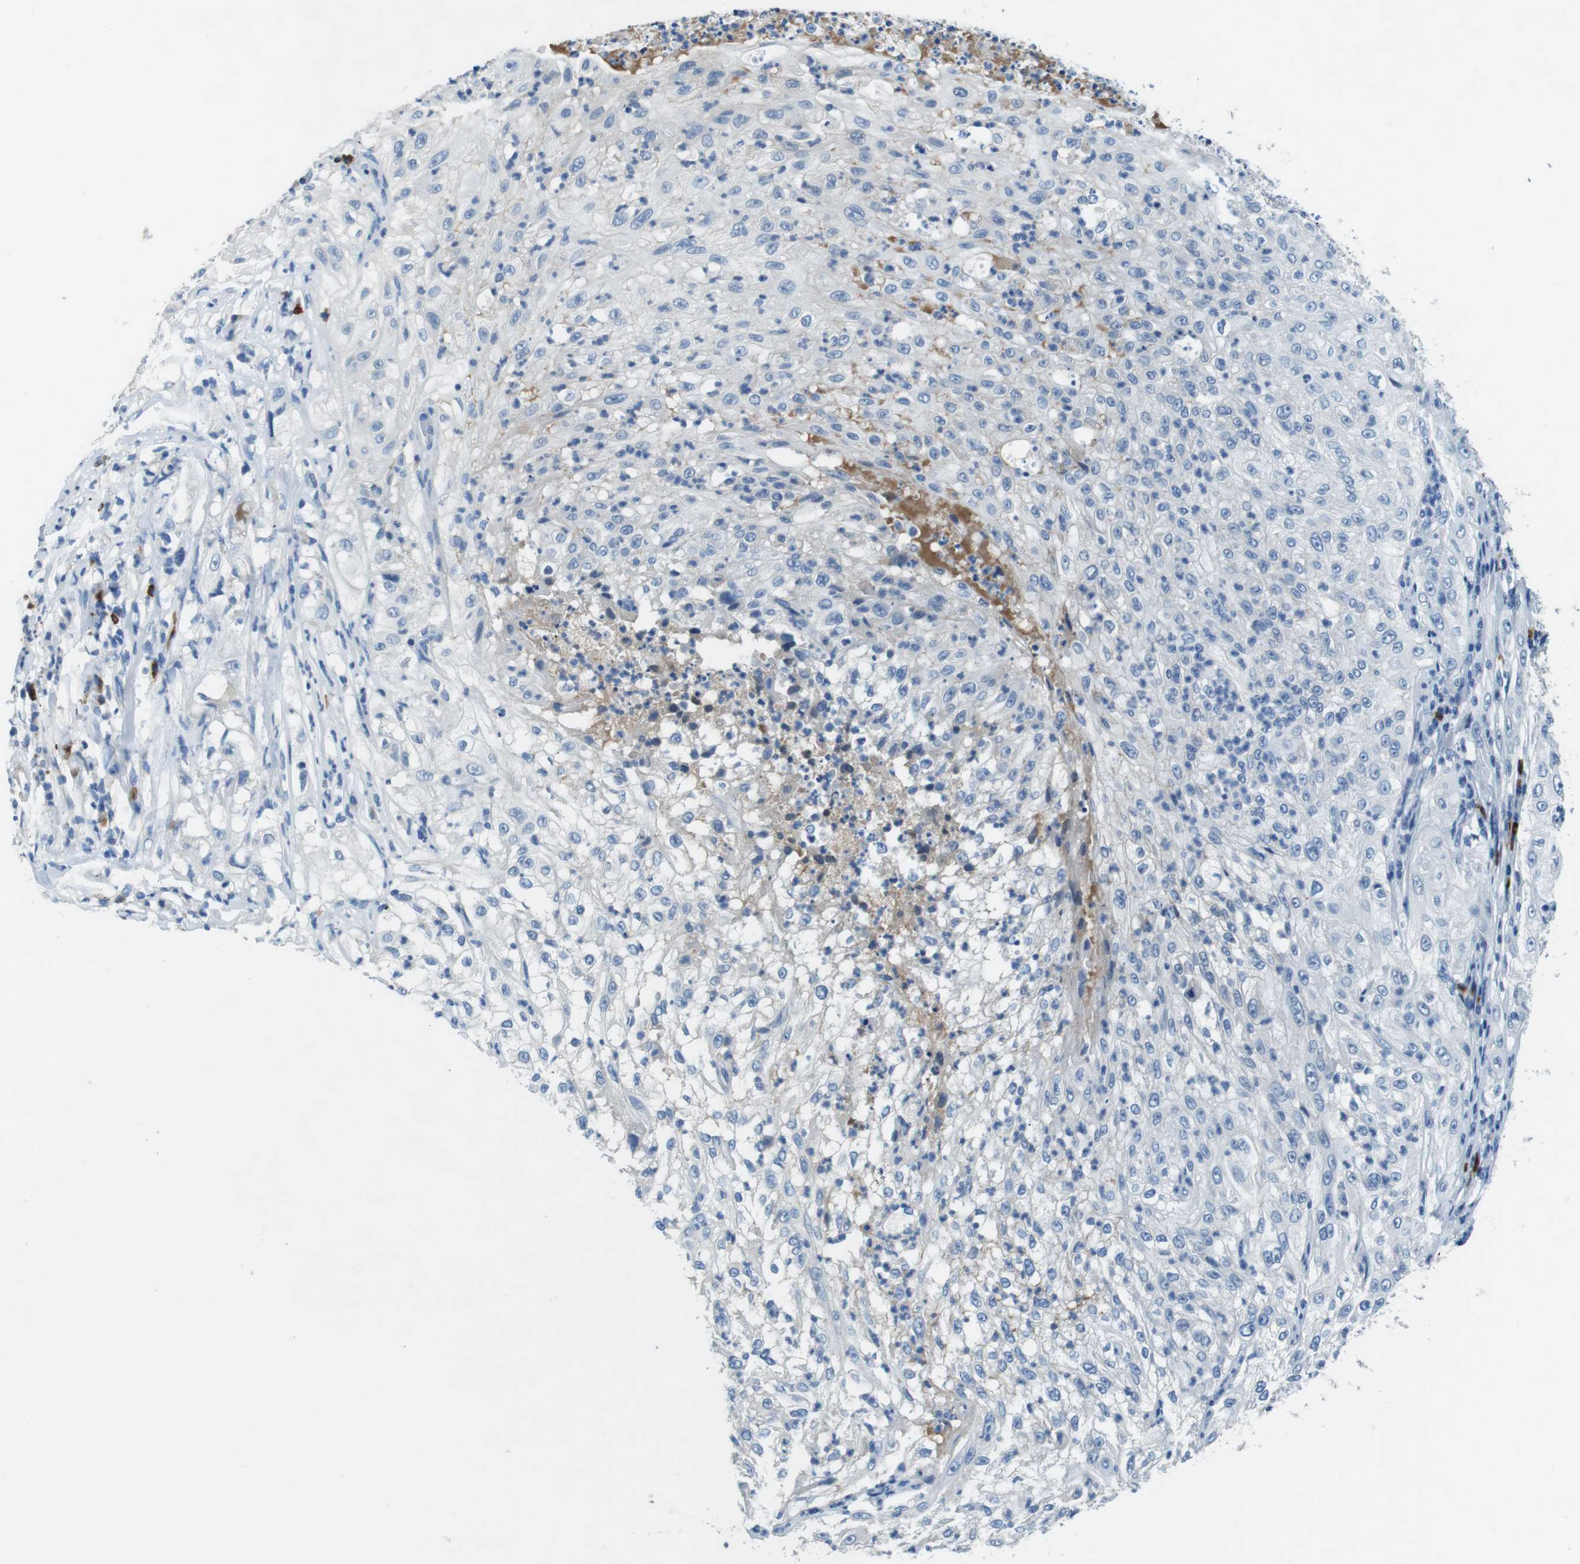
{"staining": {"intensity": "negative", "quantity": "none", "location": "none"}, "tissue": "lung cancer", "cell_type": "Tumor cells", "image_type": "cancer", "snomed": [{"axis": "morphology", "description": "Inflammation, NOS"}, {"axis": "morphology", "description": "Squamous cell carcinoma, NOS"}, {"axis": "topography", "description": "Lymph node"}, {"axis": "topography", "description": "Soft tissue"}, {"axis": "topography", "description": "Lung"}], "caption": "The immunohistochemistry (IHC) histopathology image has no significant positivity in tumor cells of lung cancer tissue. (DAB (3,3'-diaminobenzidine) immunohistochemistry (IHC), high magnification).", "gene": "SLC35A3", "patient": {"sex": "male", "age": 66}}